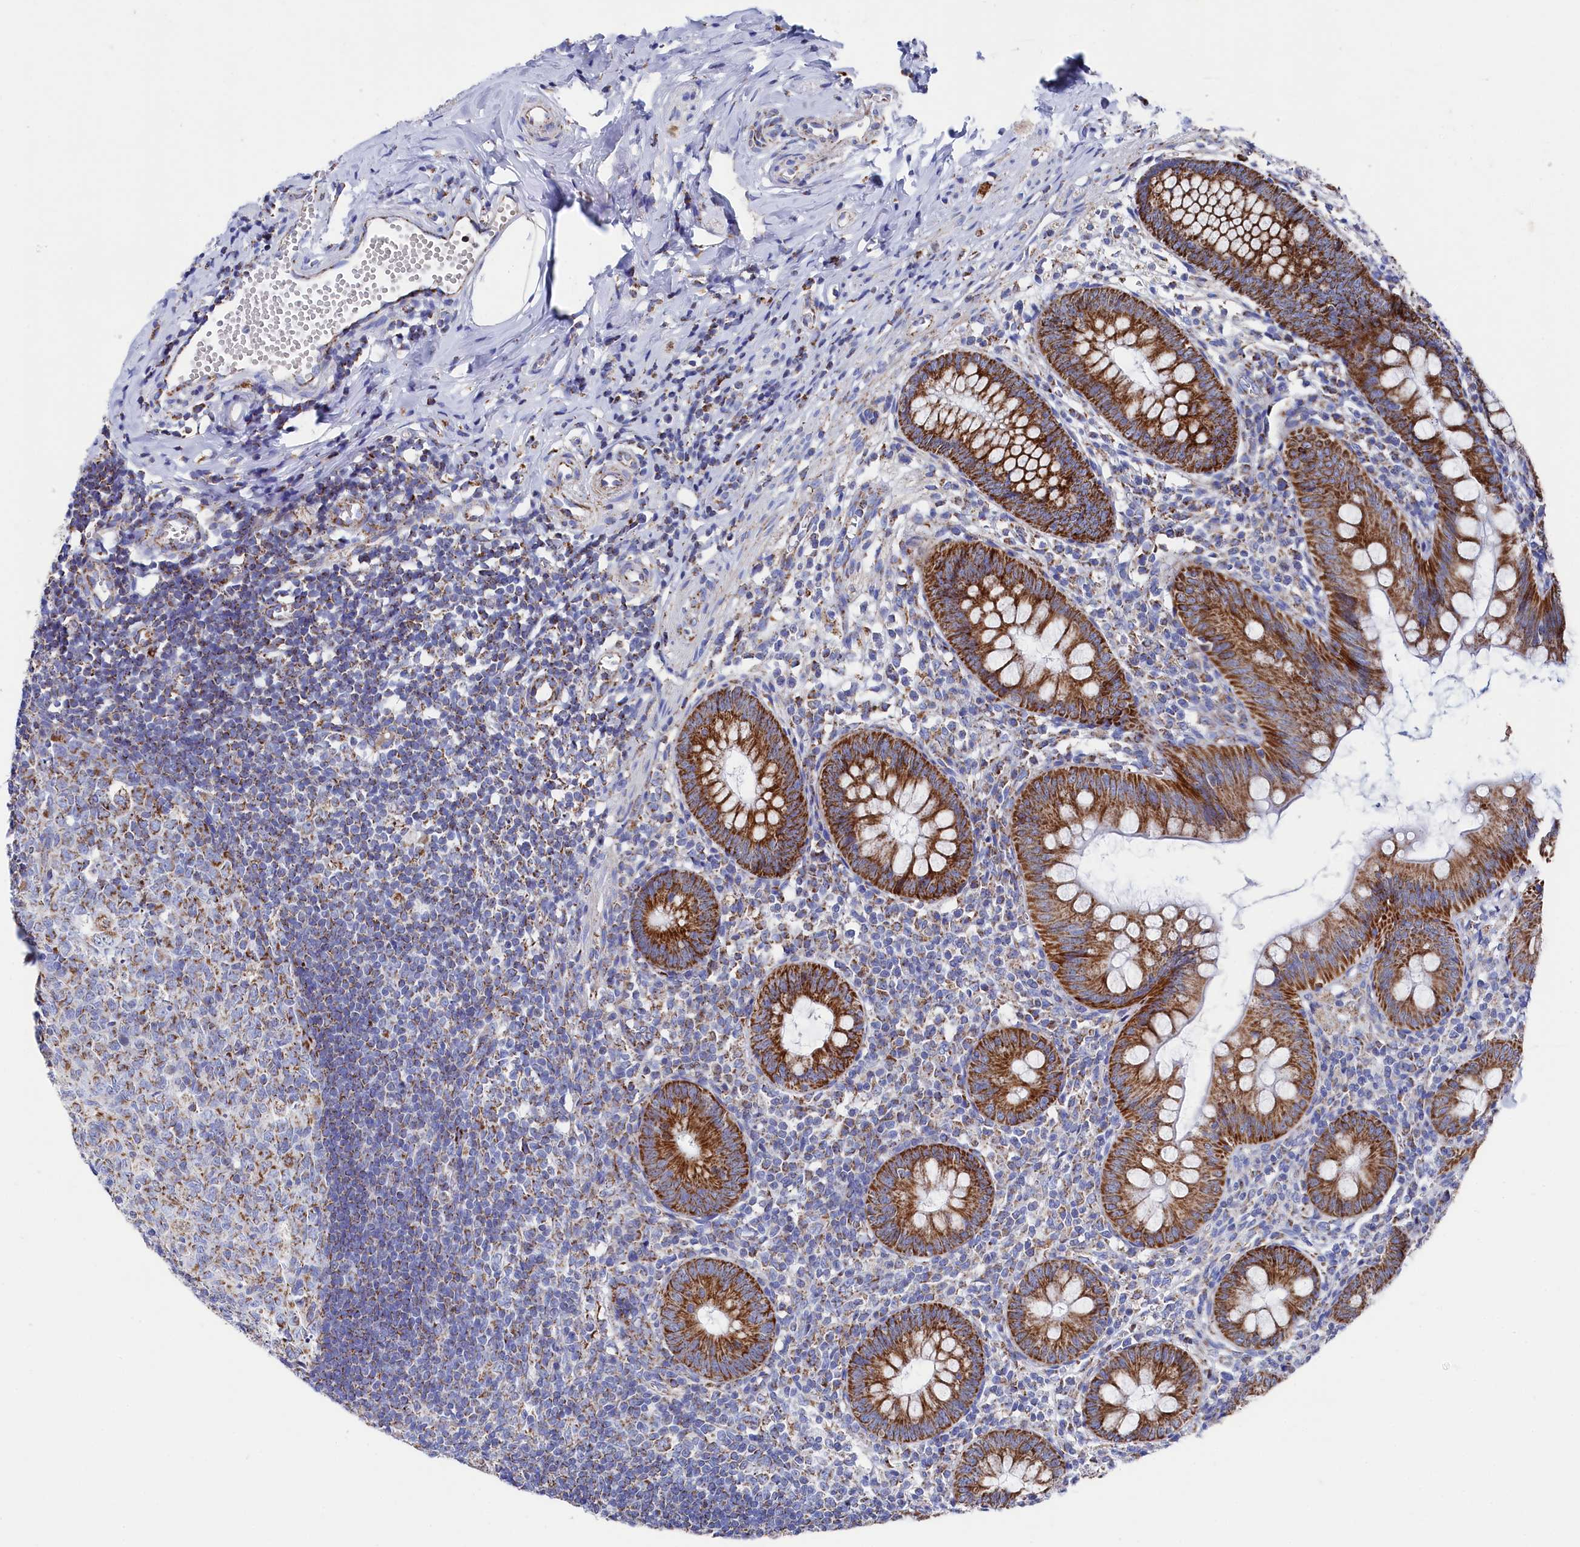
{"staining": {"intensity": "moderate", "quantity": ">75%", "location": "cytoplasmic/membranous"}, "tissue": "appendix", "cell_type": "Glandular cells", "image_type": "normal", "snomed": [{"axis": "morphology", "description": "Normal tissue, NOS"}, {"axis": "topography", "description": "Appendix"}], "caption": "This photomicrograph demonstrates normal appendix stained with IHC to label a protein in brown. The cytoplasmic/membranous of glandular cells show moderate positivity for the protein. Nuclei are counter-stained blue.", "gene": "MMAB", "patient": {"sex": "male", "age": 14}}